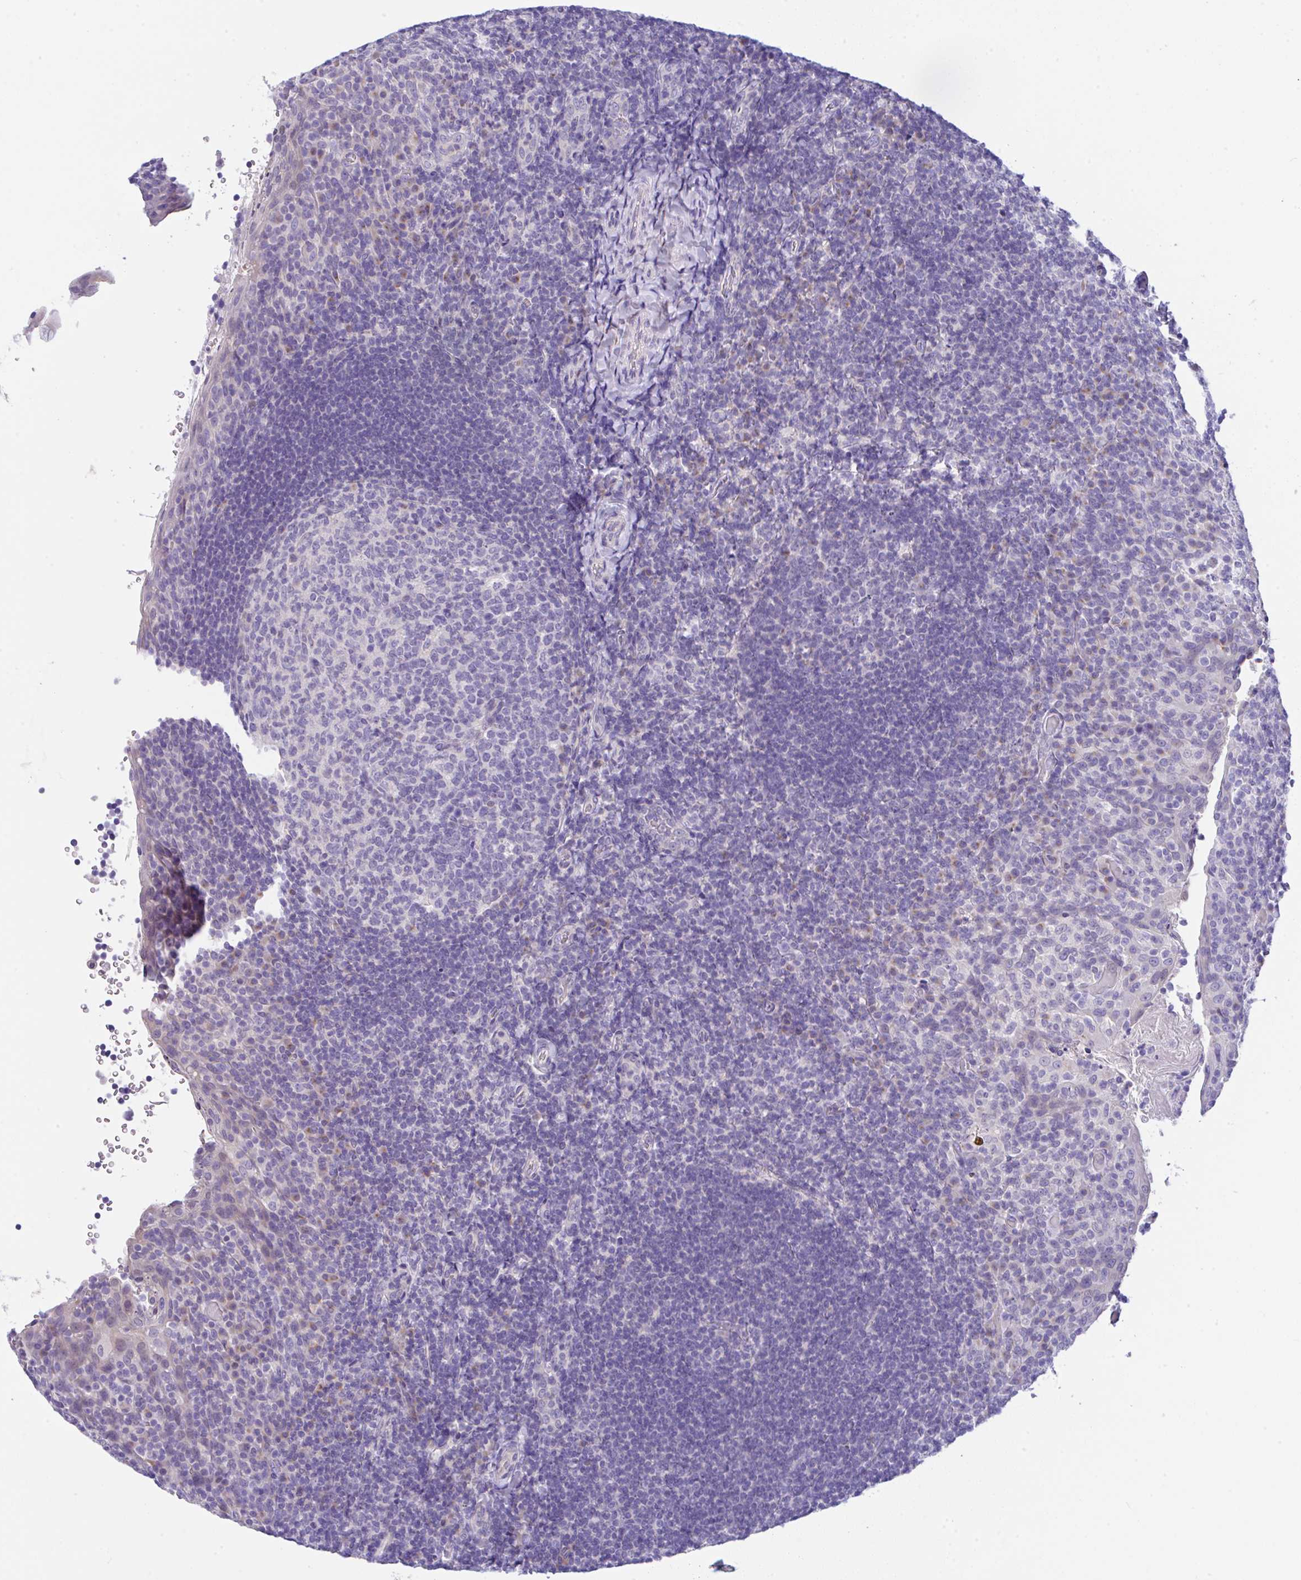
{"staining": {"intensity": "negative", "quantity": "none", "location": "none"}, "tissue": "tonsil", "cell_type": "Germinal center cells", "image_type": "normal", "snomed": [{"axis": "morphology", "description": "Normal tissue, NOS"}, {"axis": "topography", "description": "Tonsil"}], "caption": "A high-resolution histopathology image shows IHC staining of normal tonsil, which exhibits no significant expression in germinal center cells.", "gene": "SERPINE3", "patient": {"sex": "female", "age": 10}}